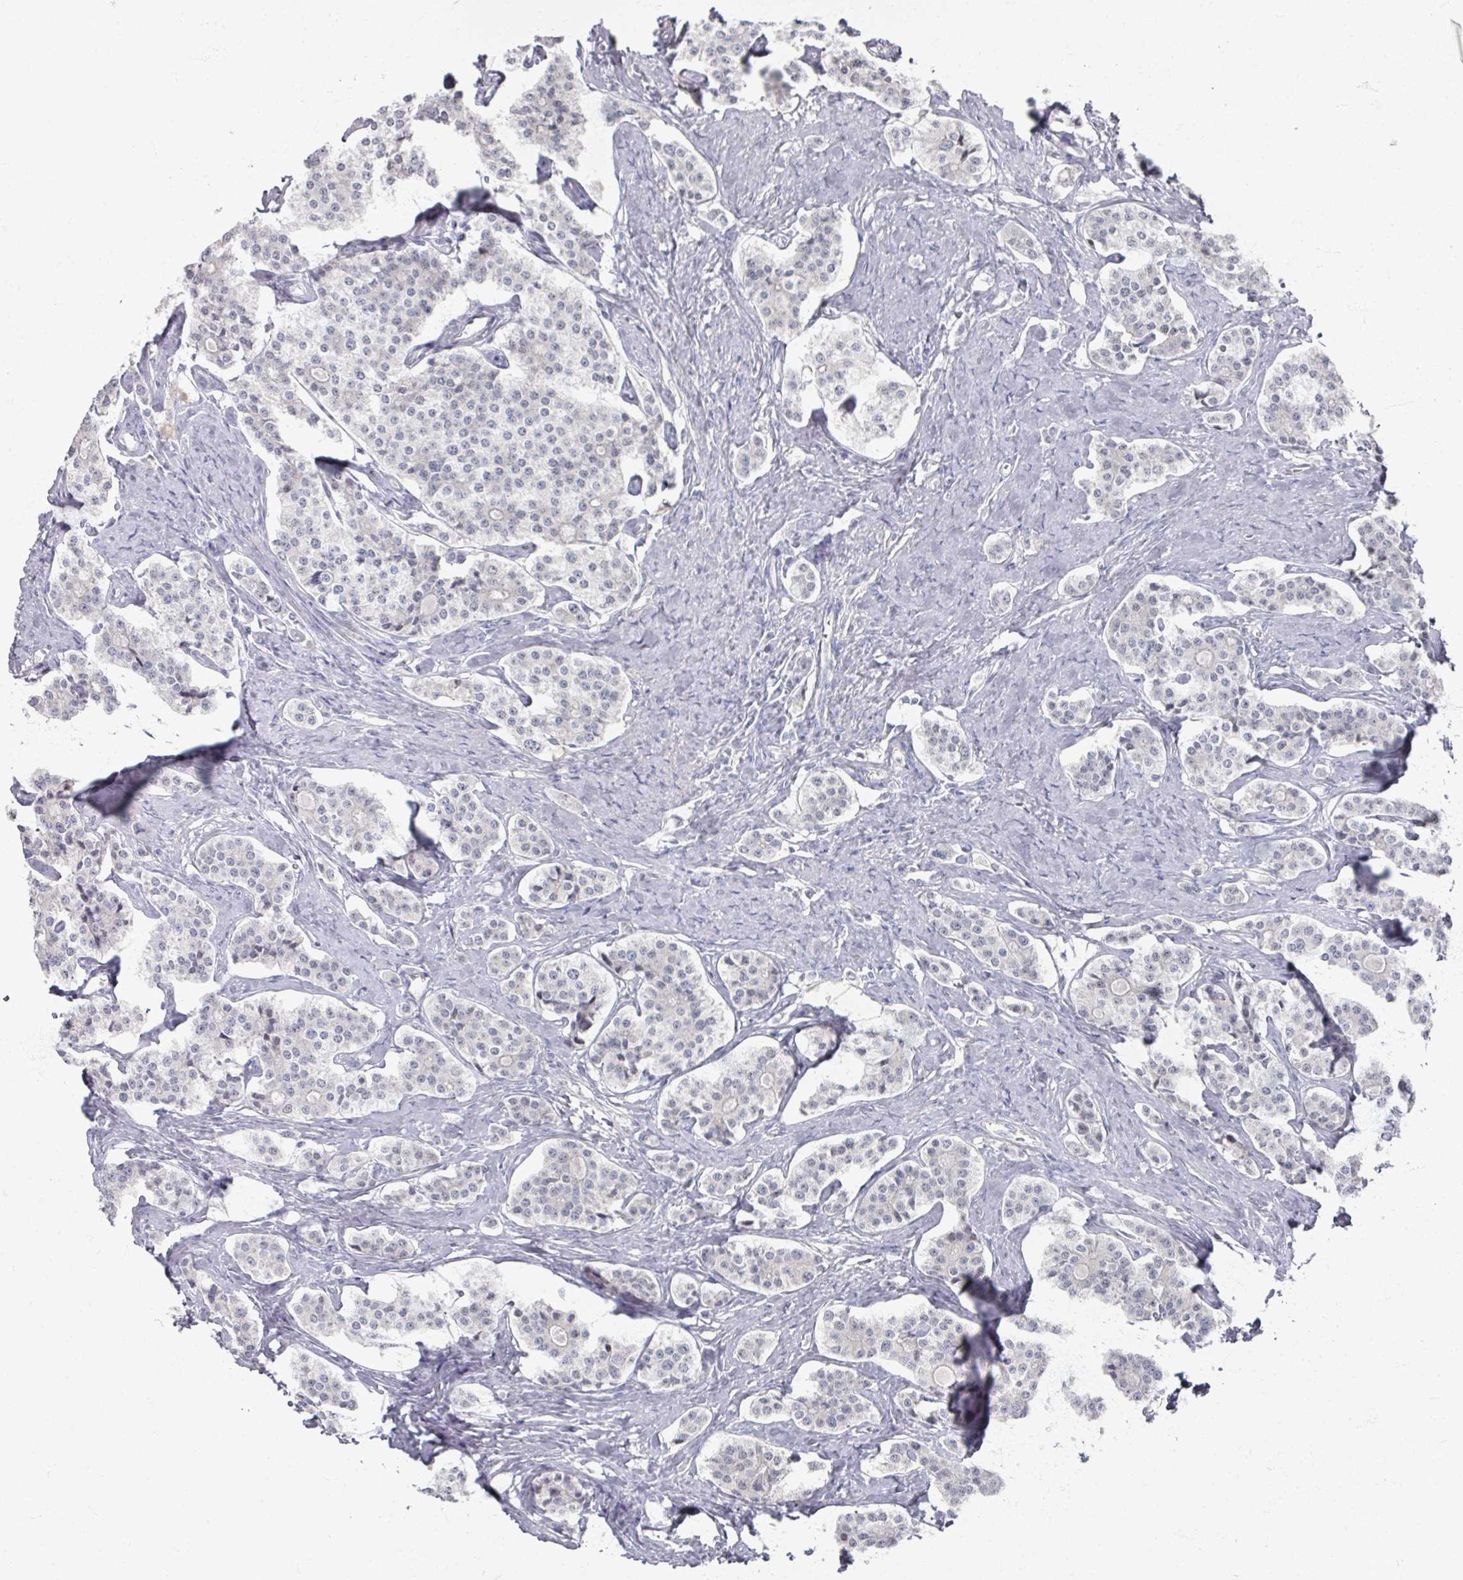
{"staining": {"intensity": "negative", "quantity": "none", "location": "none"}, "tissue": "carcinoid", "cell_type": "Tumor cells", "image_type": "cancer", "snomed": [{"axis": "morphology", "description": "Carcinoid, malignant, NOS"}, {"axis": "topography", "description": "Small intestine"}], "caption": "Image shows no protein expression in tumor cells of carcinoid (malignant) tissue.", "gene": "TTYH3", "patient": {"sex": "male", "age": 63}}